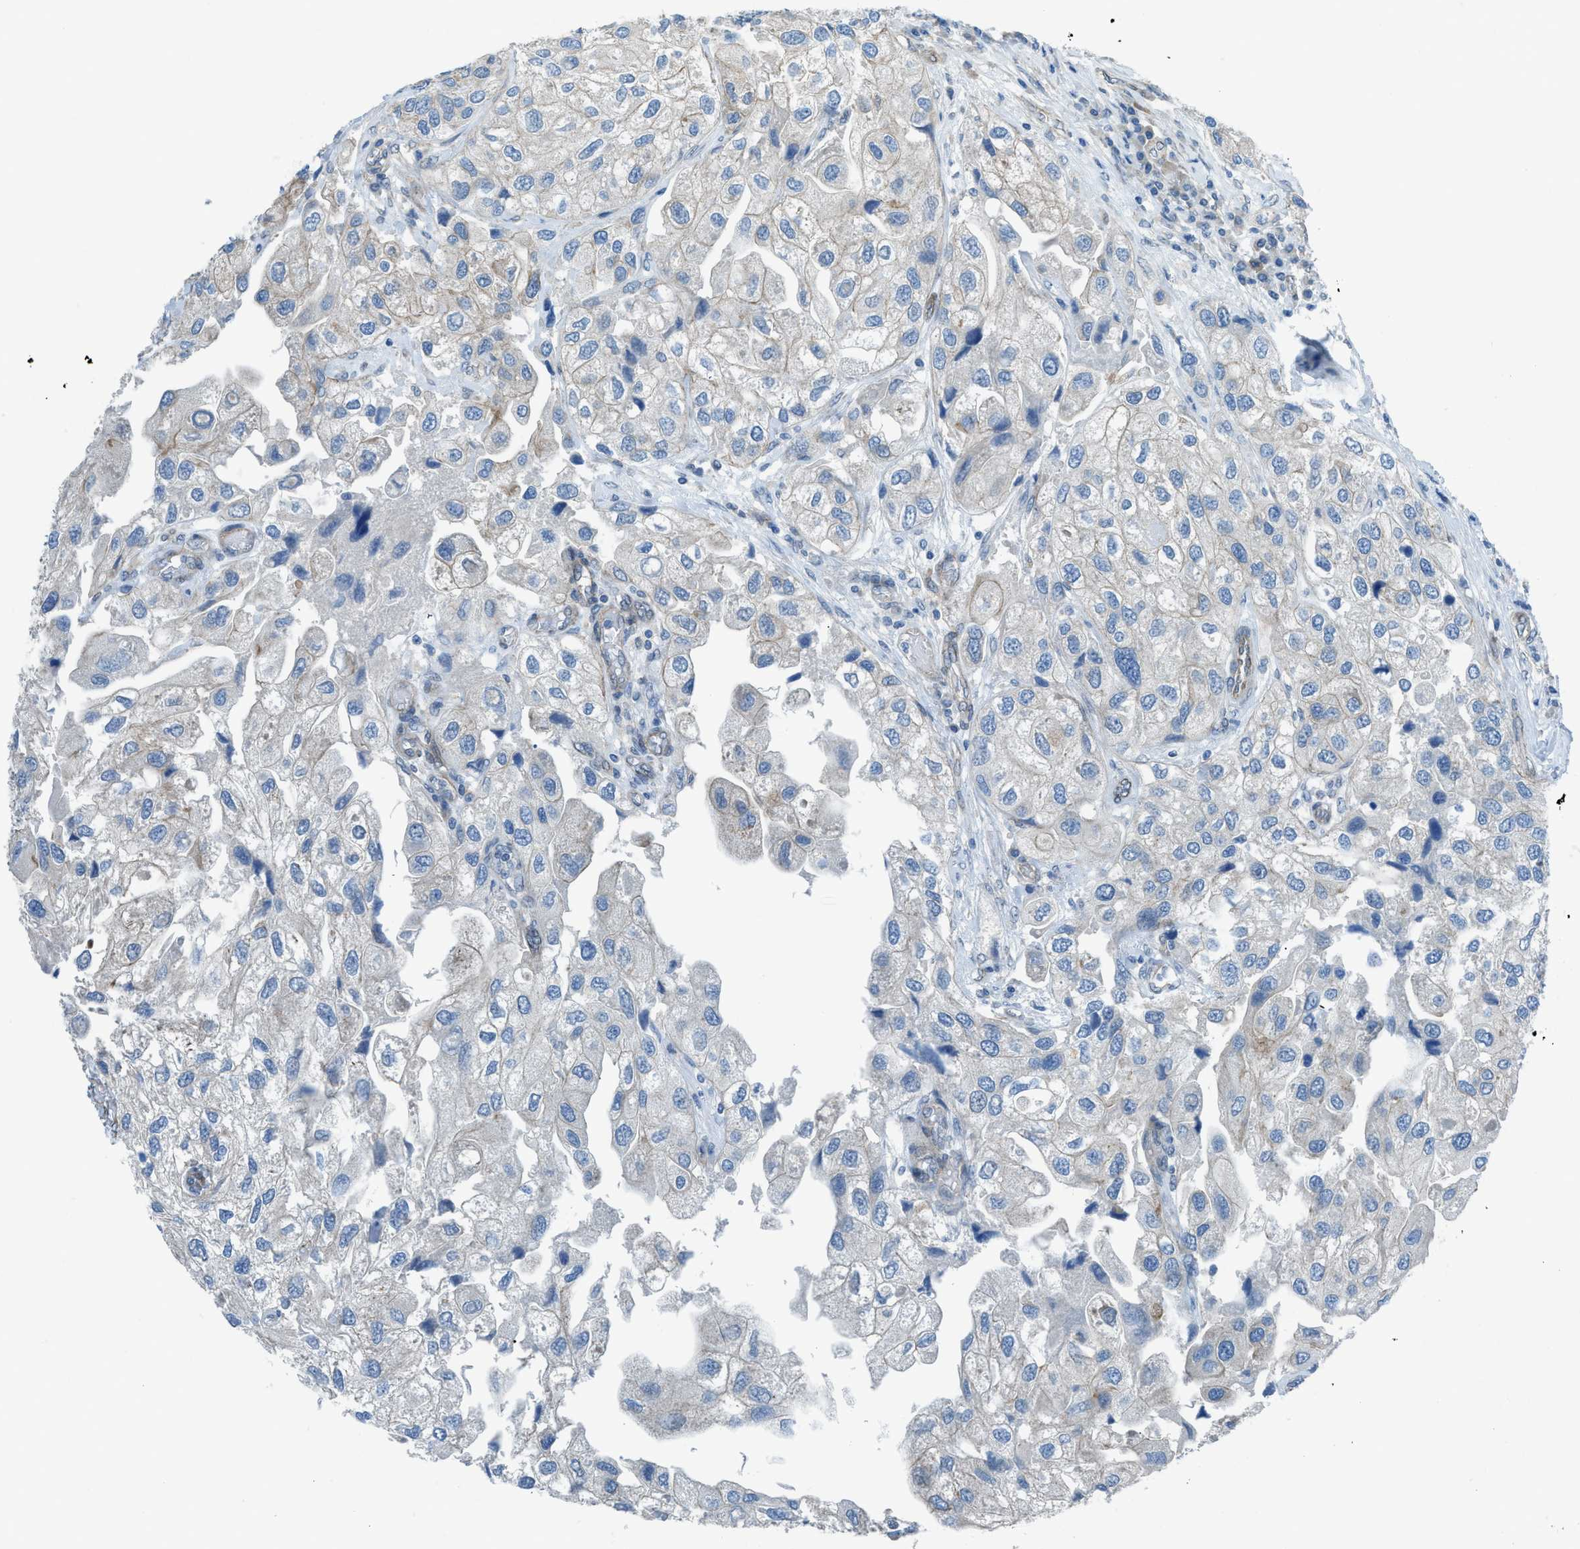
{"staining": {"intensity": "negative", "quantity": "none", "location": "none"}, "tissue": "urothelial cancer", "cell_type": "Tumor cells", "image_type": "cancer", "snomed": [{"axis": "morphology", "description": "Urothelial carcinoma, High grade"}, {"axis": "topography", "description": "Urinary bladder"}], "caption": "Urothelial cancer stained for a protein using immunohistochemistry shows no staining tumor cells.", "gene": "PRKN", "patient": {"sex": "female", "age": 64}}